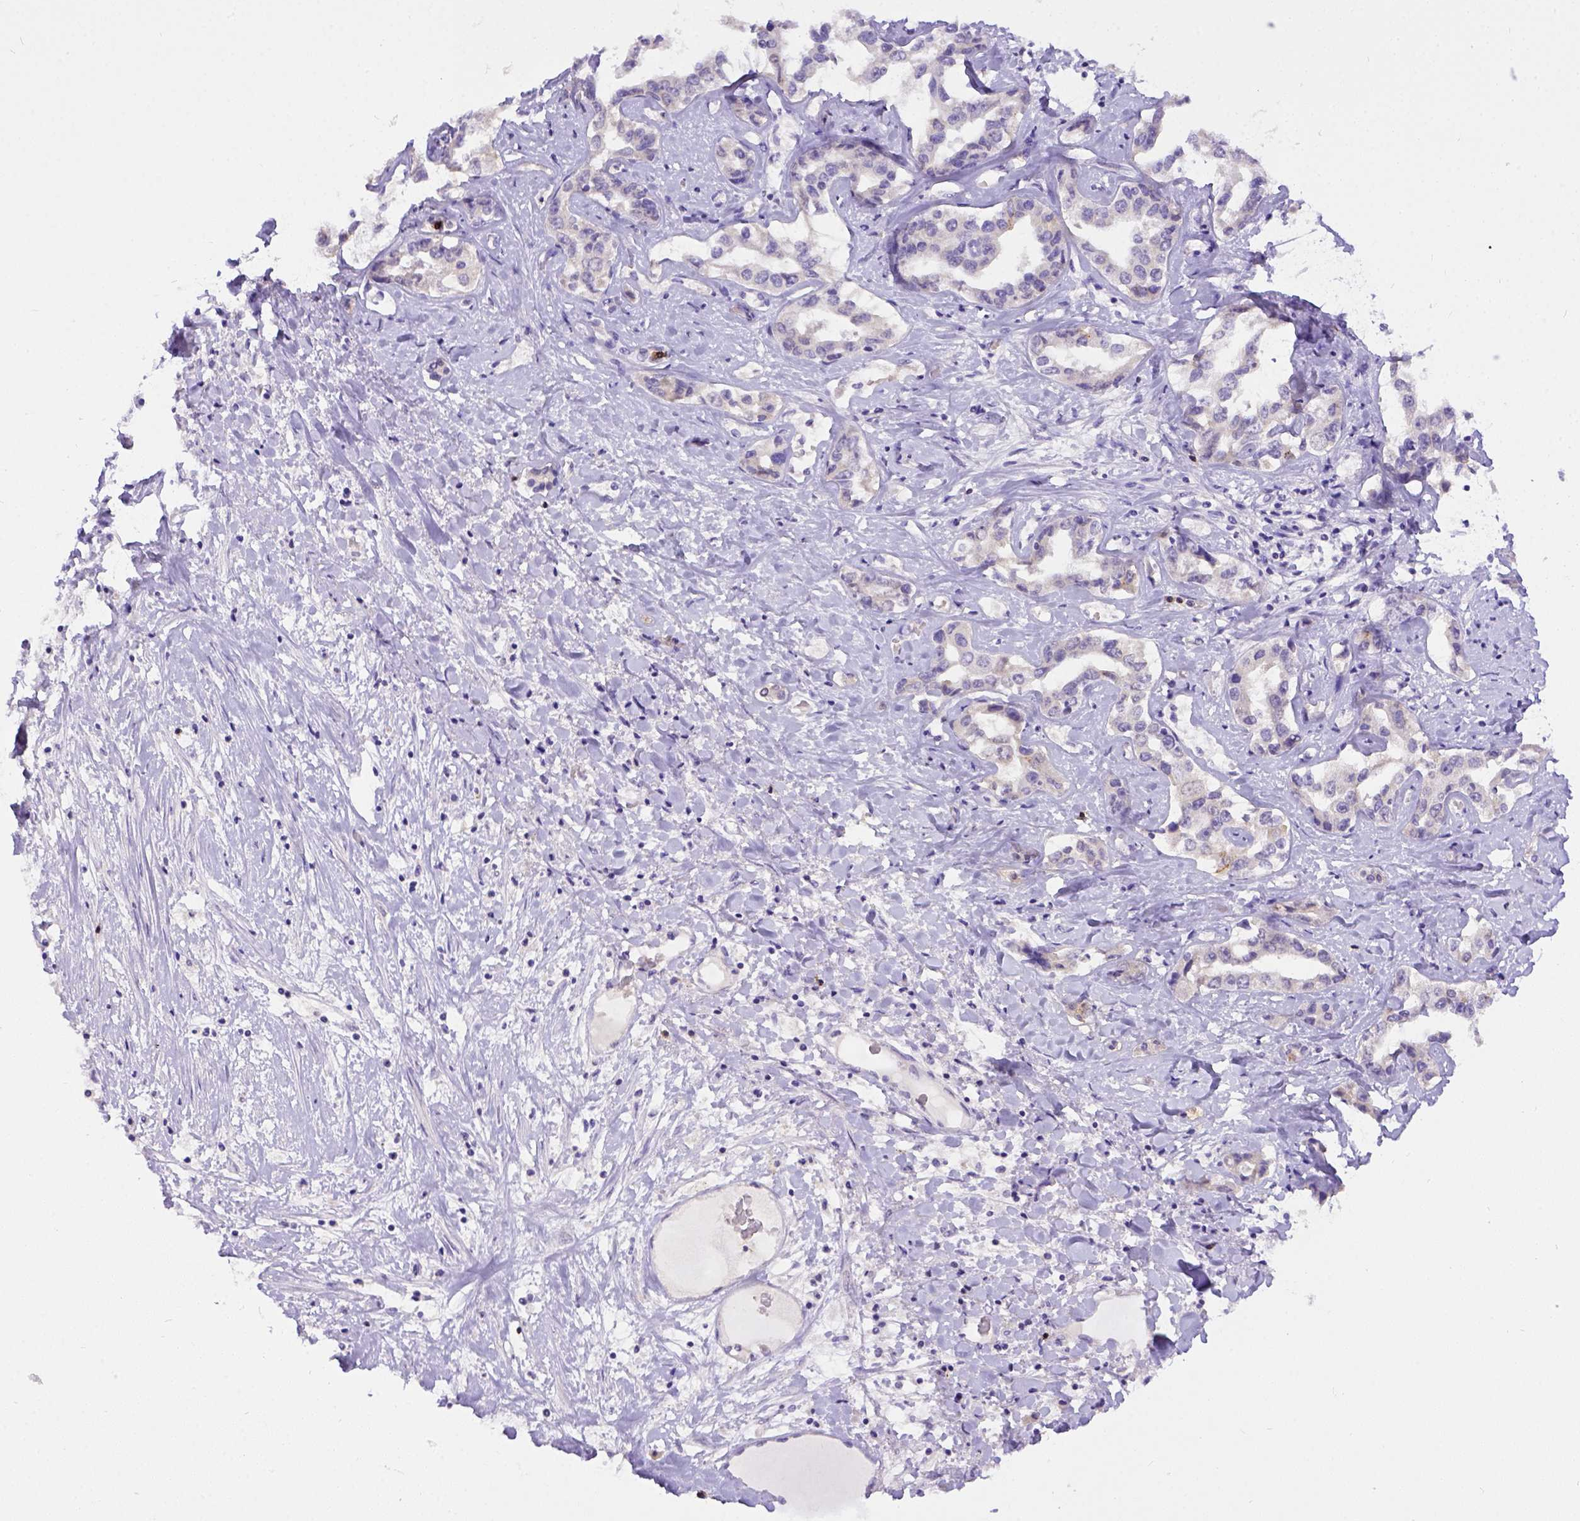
{"staining": {"intensity": "negative", "quantity": "none", "location": "none"}, "tissue": "liver cancer", "cell_type": "Tumor cells", "image_type": "cancer", "snomed": [{"axis": "morphology", "description": "Cholangiocarcinoma"}, {"axis": "topography", "description": "Liver"}], "caption": "A high-resolution photomicrograph shows IHC staining of cholangiocarcinoma (liver), which demonstrates no significant positivity in tumor cells.", "gene": "B3GAT1", "patient": {"sex": "male", "age": 59}}